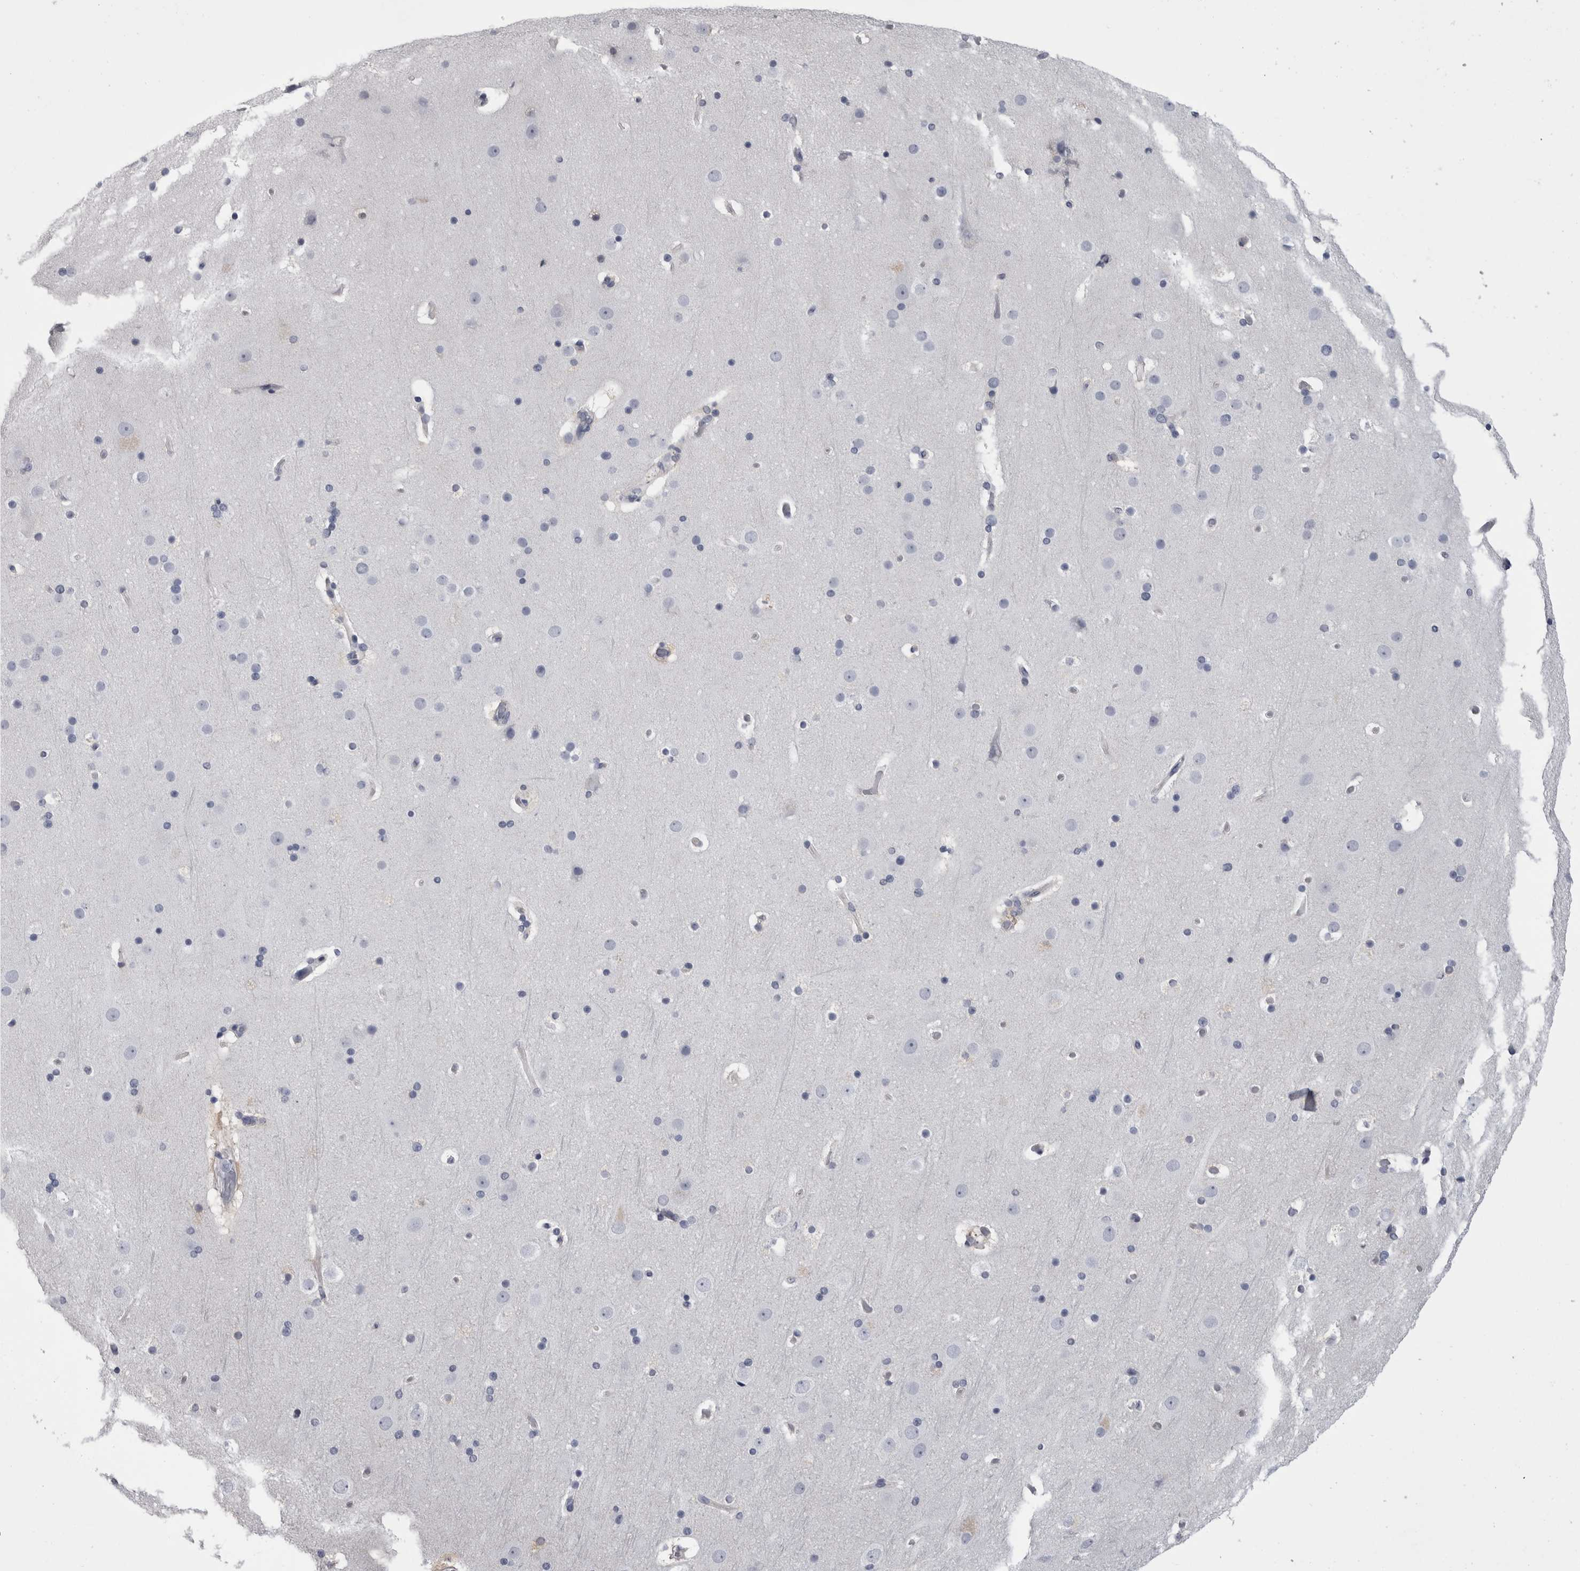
{"staining": {"intensity": "negative", "quantity": "none", "location": "none"}, "tissue": "cerebral cortex", "cell_type": "Endothelial cells", "image_type": "normal", "snomed": [{"axis": "morphology", "description": "Normal tissue, NOS"}, {"axis": "topography", "description": "Cerebral cortex"}], "caption": "The immunohistochemistry histopathology image has no significant expression in endothelial cells of cerebral cortex. Nuclei are stained in blue.", "gene": "AFMID", "patient": {"sex": "male", "age": 57}}